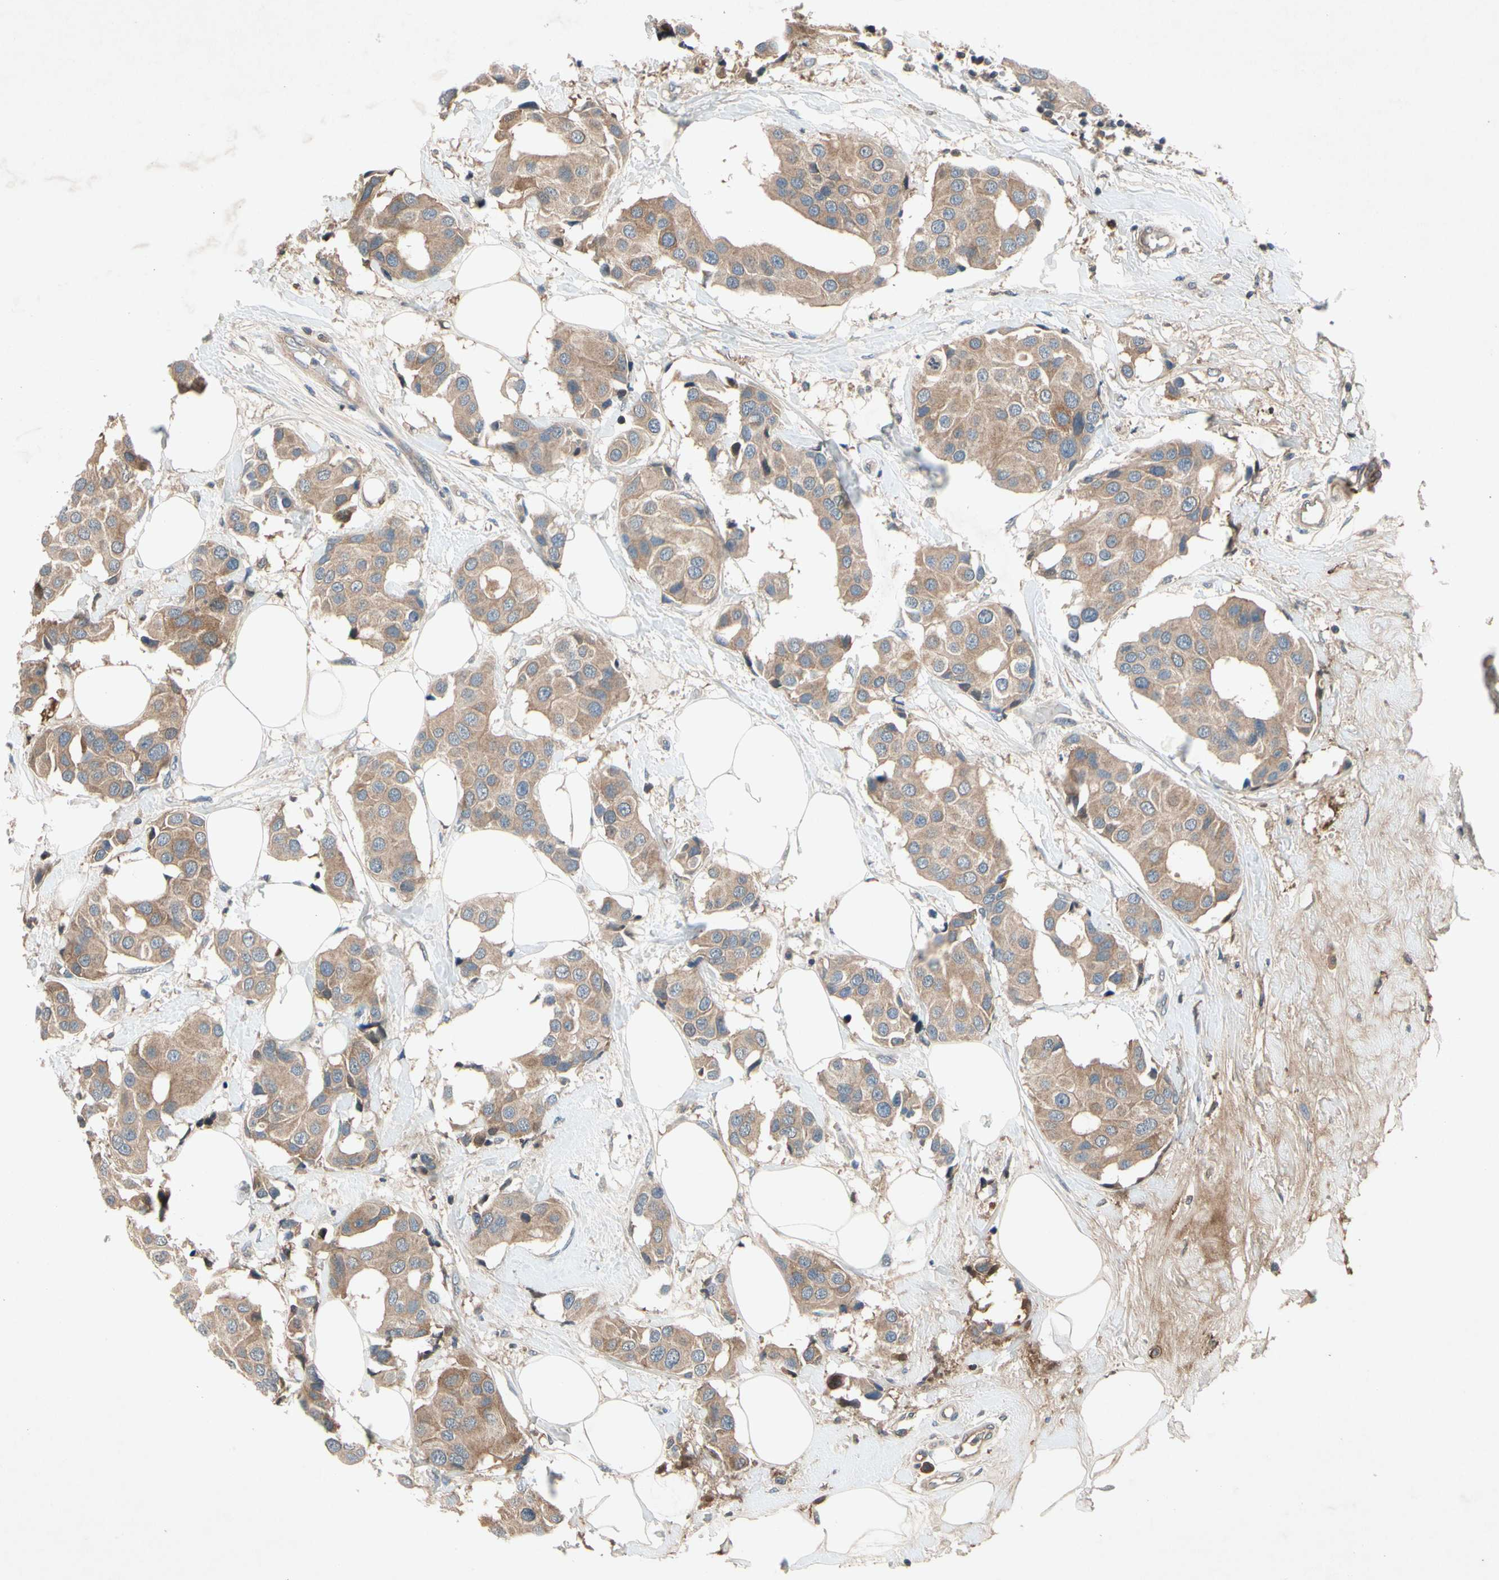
{"staining": {"intensity": "weak", "quantity": ">75%", "location": "cytoplasmic/membranous"}, "tissue": "breast cancer", "cell_type": "Tumor cells", "image_type": "cancer", "snomed": [{"axis": "morphology", "description": "Normal tissue, NOS"}, {"axis": "morphology", "description": "Duct carcinoma"}, {"axis": "topography", "description": "Breast"}], "caption": "Immunohistochemistry of human breast cancer demonstrates low levels of weak cytoplasmic/membranous expression in about >75% of tumor cells. The staining is performed using DAB brown chromogen to label protein expression. The nuclei are counter-stained blue using hematoxylin.", "gene": "IL1RL1", "patient": {"sex": "female", "age": 39}}